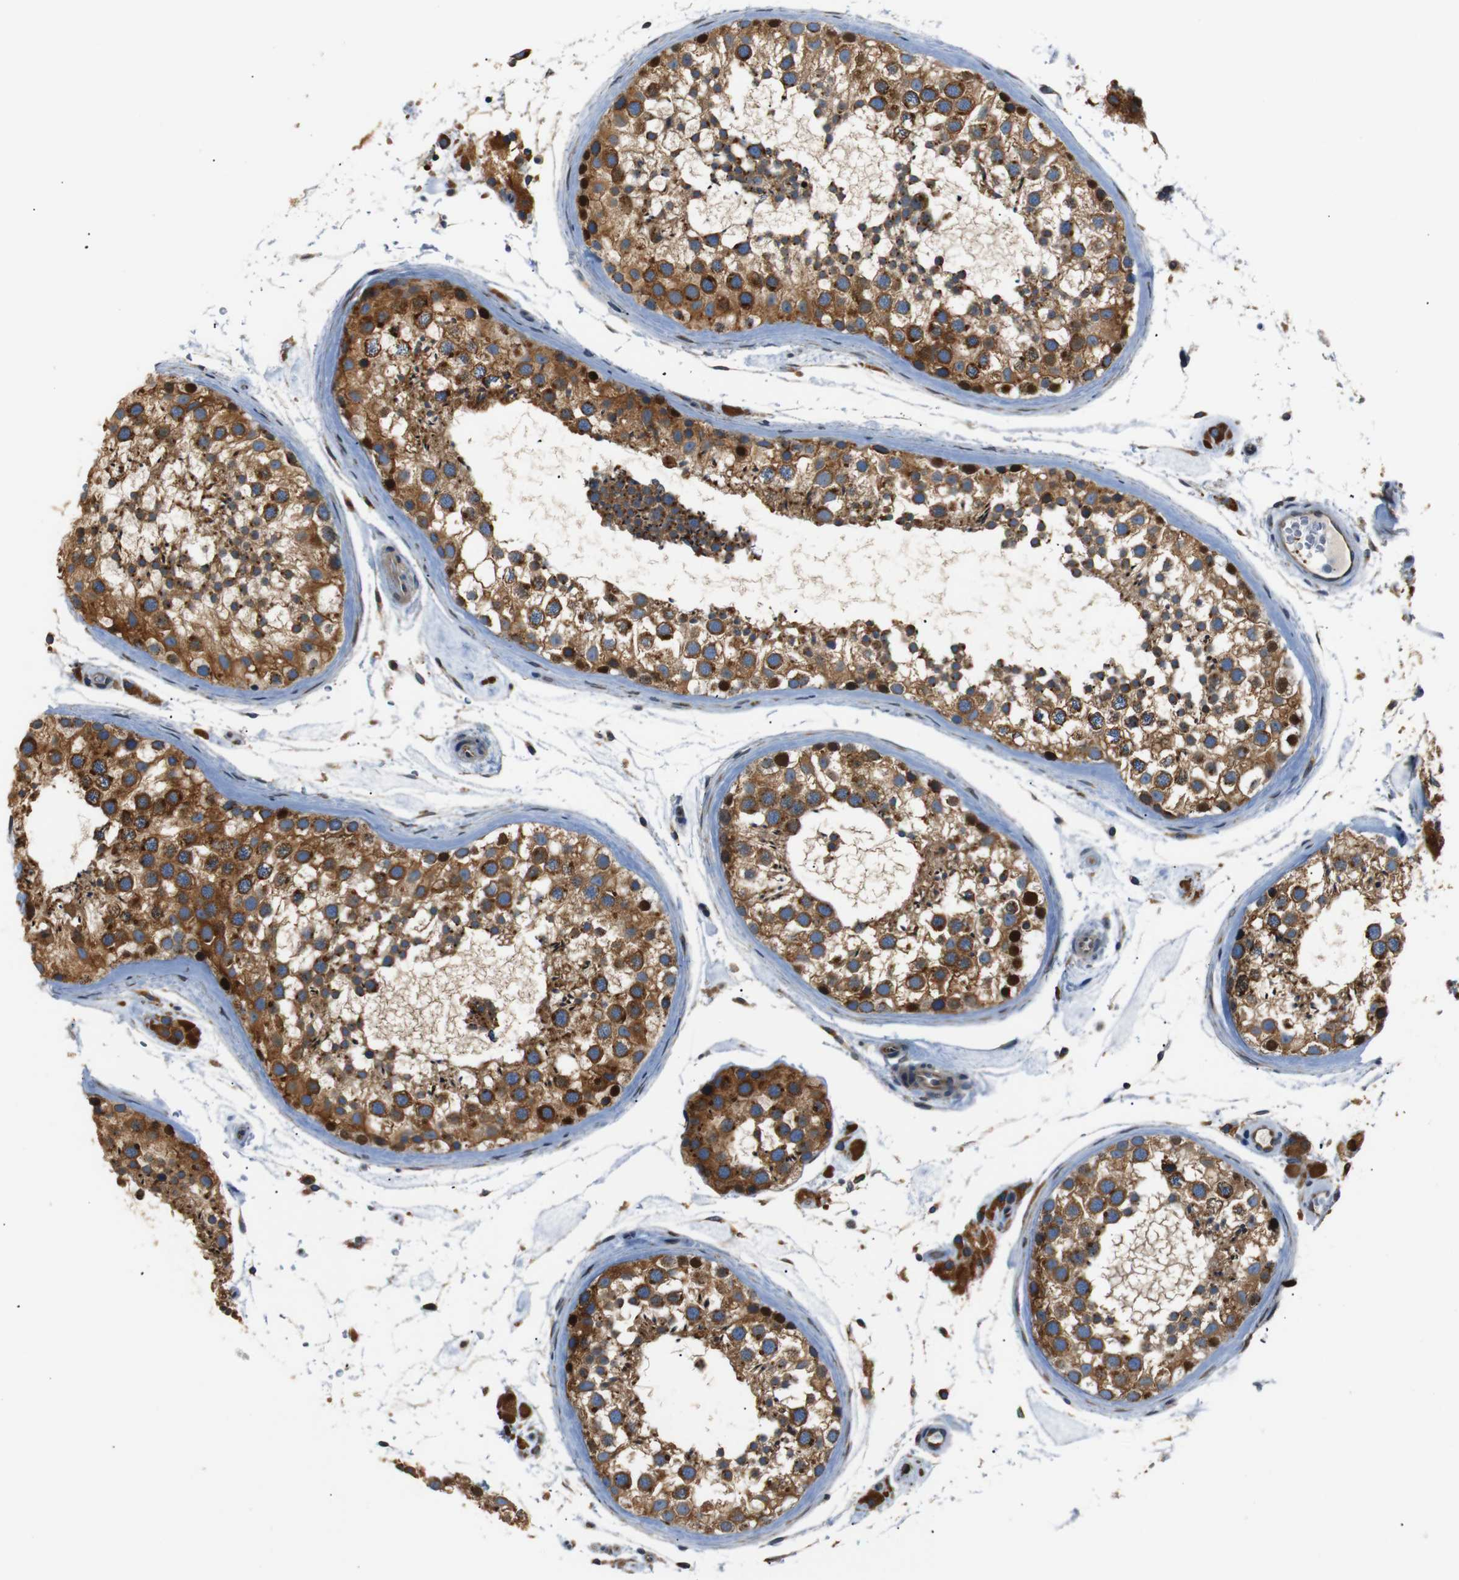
{"staining": {"intensity": "moderate", "quantity": ">75%", "location": "cytoplasmic/membranous,nuclear"}, "tissue": "testis", "cell_type": "Cells in seminiferous ducts", "image_type": "normal", "snomed": [{"axis": "morphology", "description": "Normal tissue, NOS"}, {"axis": "topography", "description": "Testis"}], "caption": "High-power microscopy captured an IHC histopathology image of unremarkable testis, revealing moderate cytoplasmic/membranous,nuclear staining in about >75% of cells in seminiferous ducts.", "gene": "TMED2", "patient": {"sex": "male", "age": 46}}